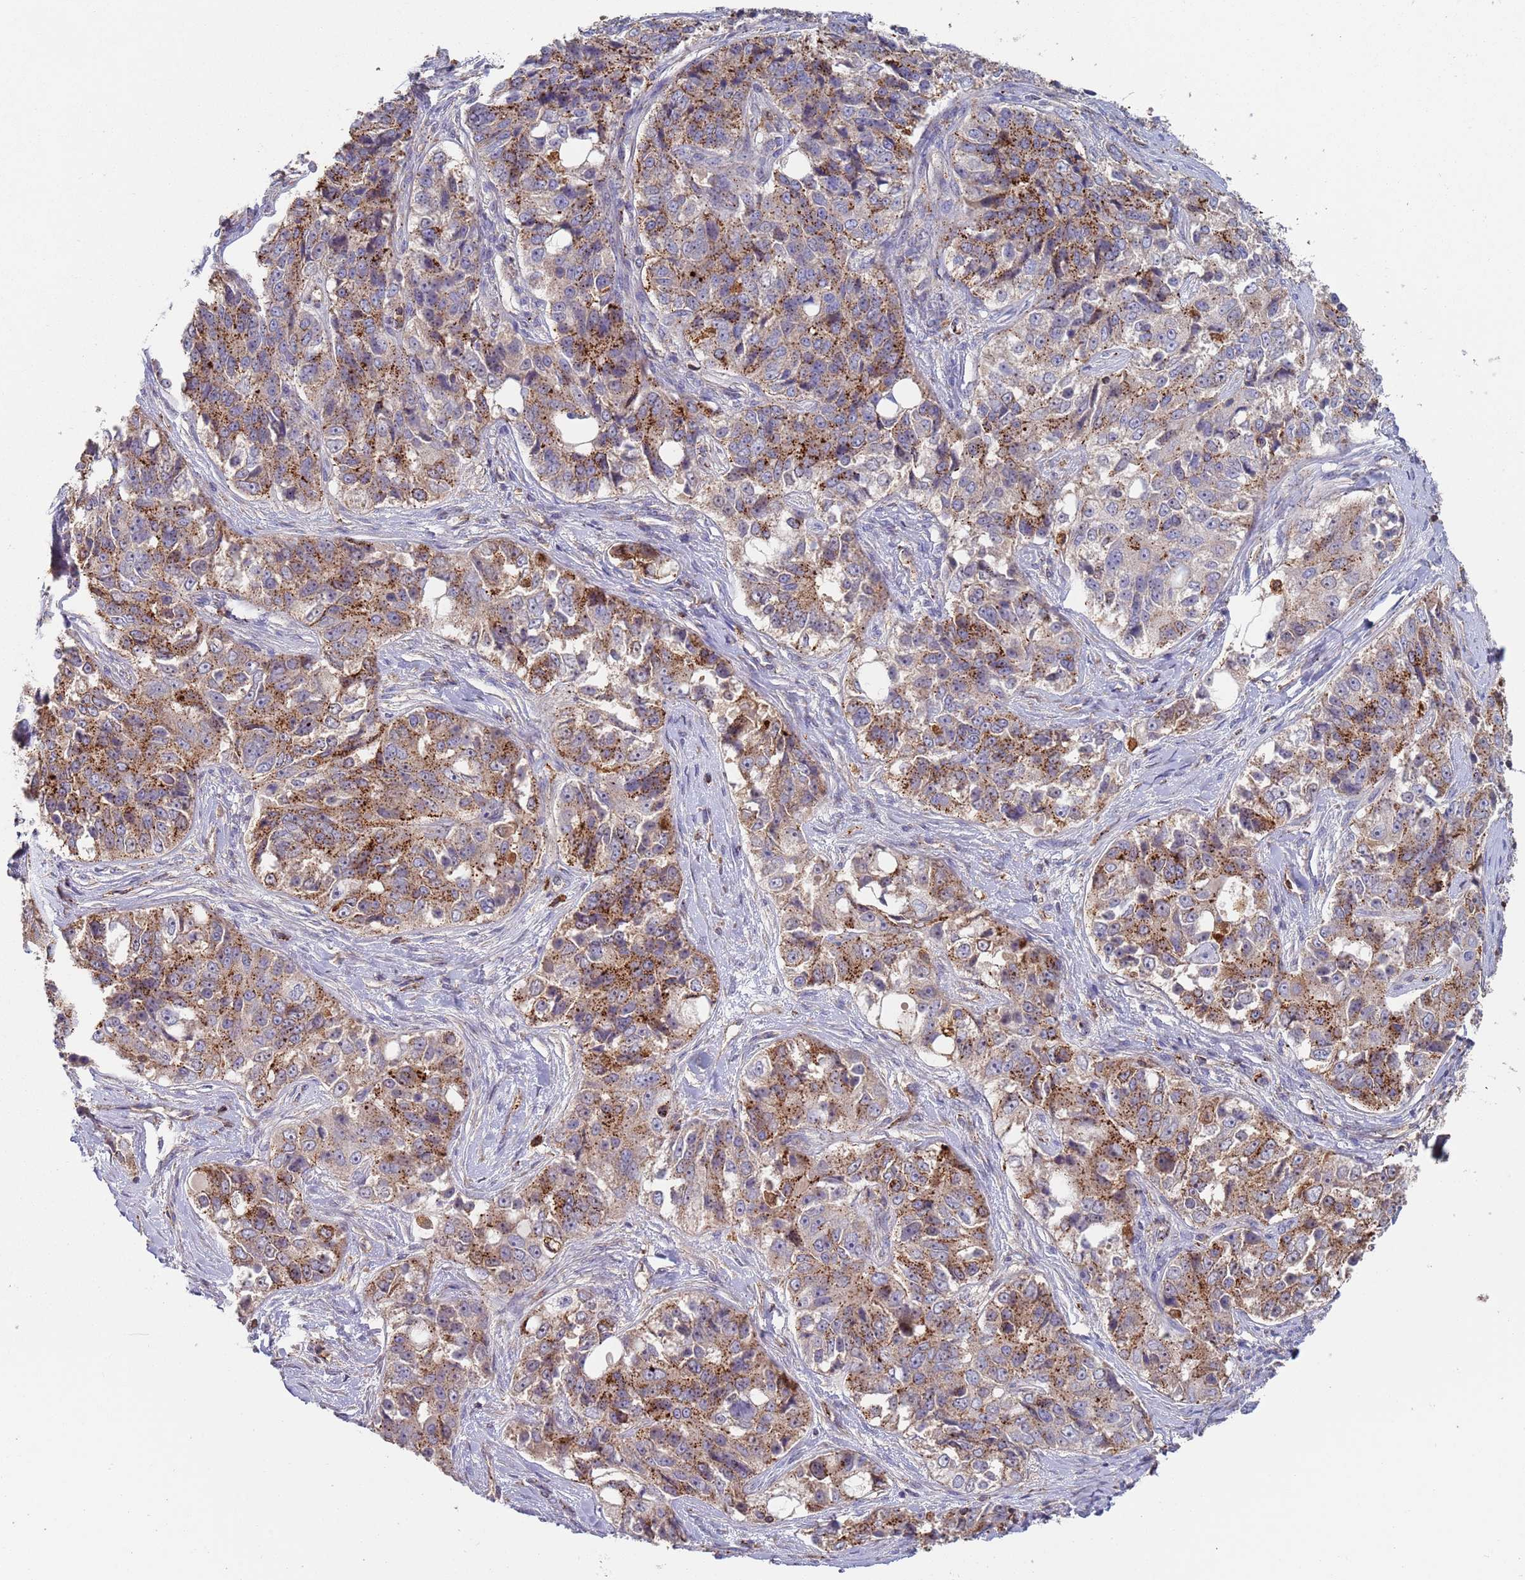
{"staining": {"intensity": "moderate", "quantity": "25%-75%", "location": "cytoplasmic/membranous"}, "tissue": "ovarian cancer", "cell_type": "Tumor cells", "image_type": "cancer", "snomed": [{"axis": "morphology", "description": "Carcinoma, endometroid"}, {"axis": "topography", "description": "Ovary"}], "caption": "DAB (3,3'-diaminobenzidine) immunohistochemical staining of human ovarian cancer (endometroid carcinoma) displays moderate cytoplasmic/membranous protein staining in approximately 25%-75% of tumor cells. (IHC, brightfield microscopy, high magnification).", "gene": "MALRD1", "patient": {"sex": "female", "age": 51}}